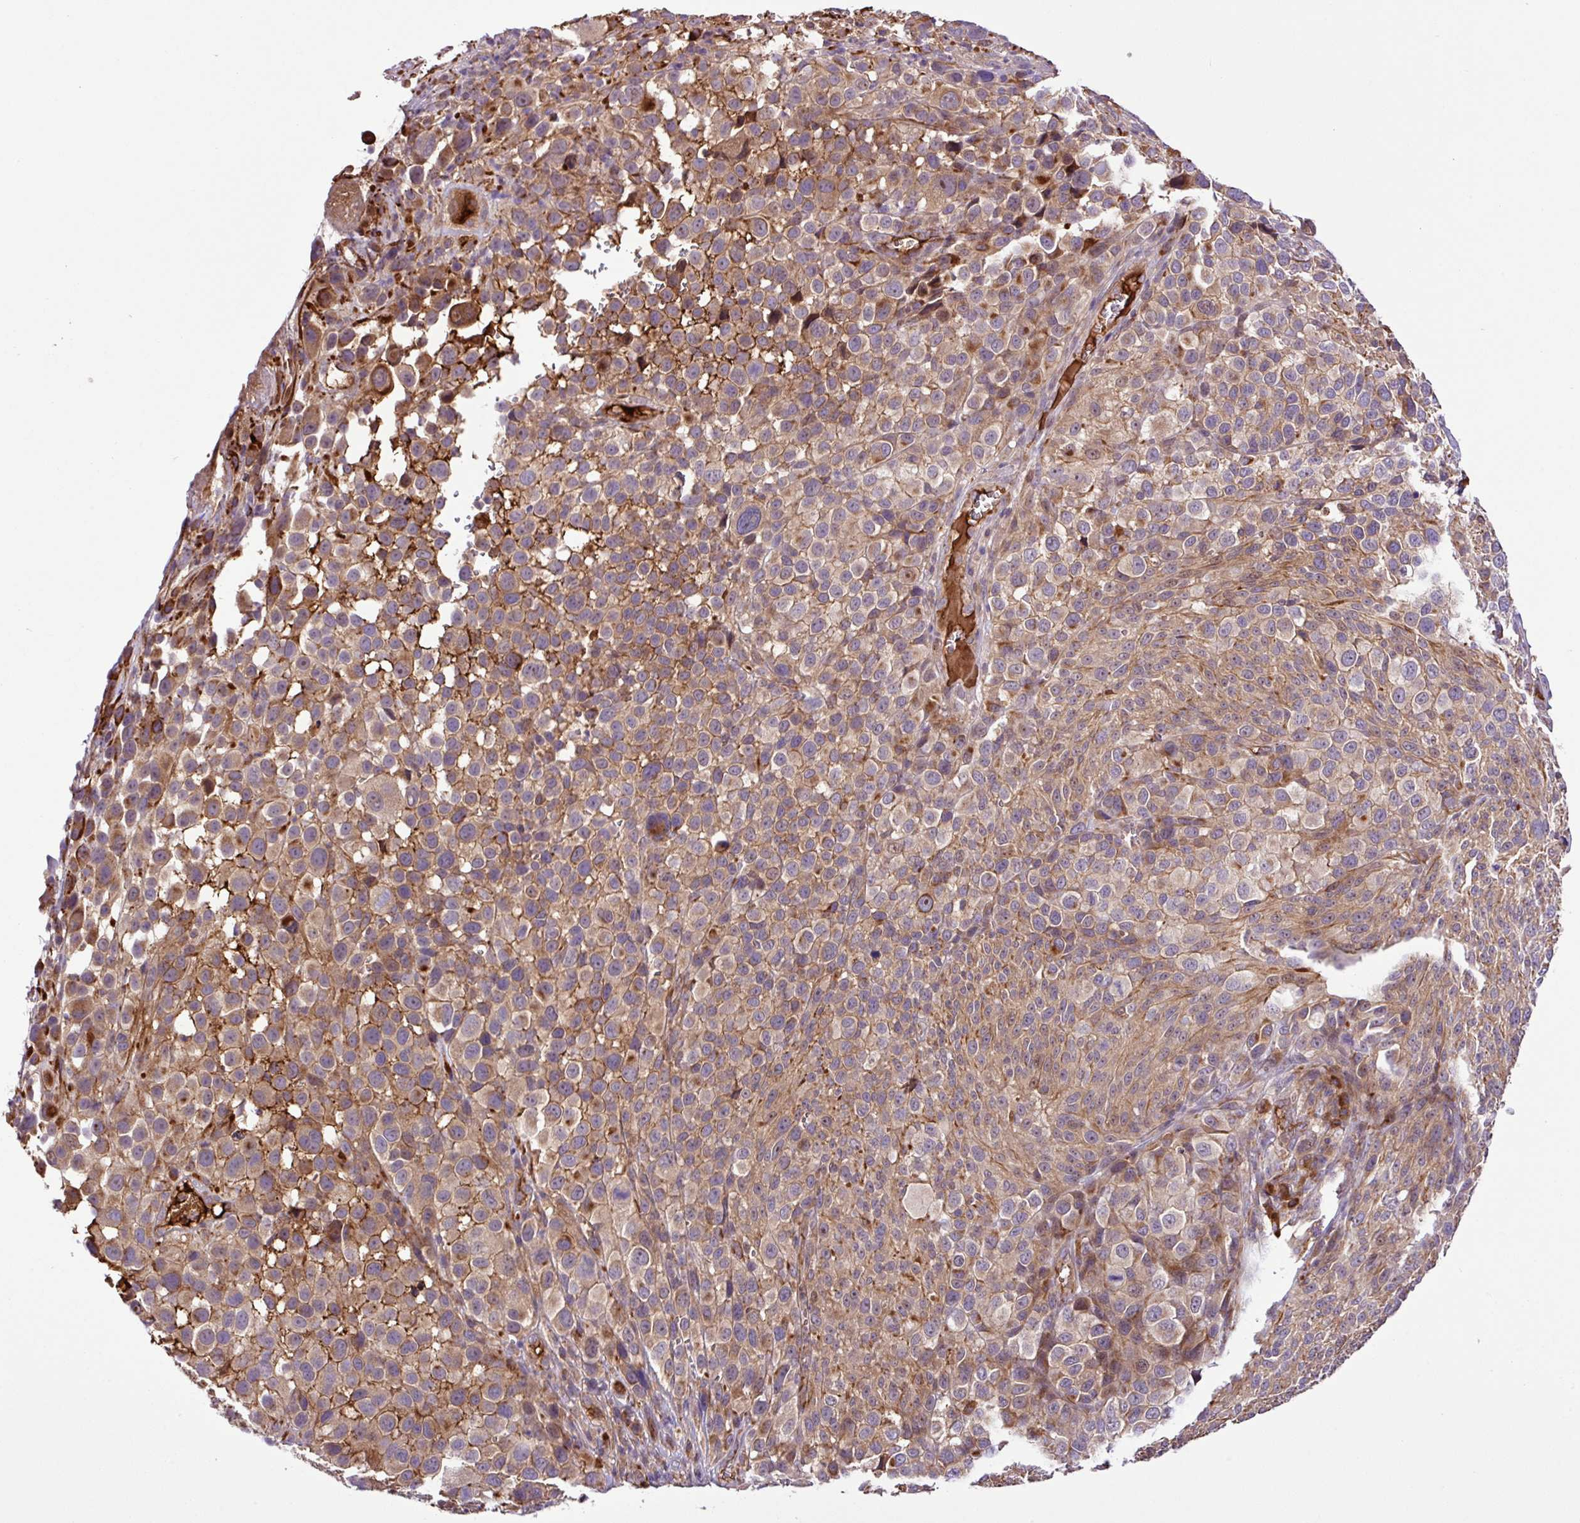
{"staining": {"intensity": "moderate", "quantity": "25%-75%", "location": "cytoplasmic/membranous"}, "tissue": "melanoma", "cell_type": "Tumor cells", "image_type": "cancer", "snomed": [{"axis": "morphology", "description": "Malignant melanoma, NOS"}, {"axis": "topography", "description": "Skin of trunk"}], "caption": "This histopathology image shows immunohistochemistry staining of malignant melanoma, with medium moderate cytoplasmic/membranous positivity in about 25%-75% of tumor cells.", "gene": "ZNF266", "patient": {"sex": "male", "age": 71}}